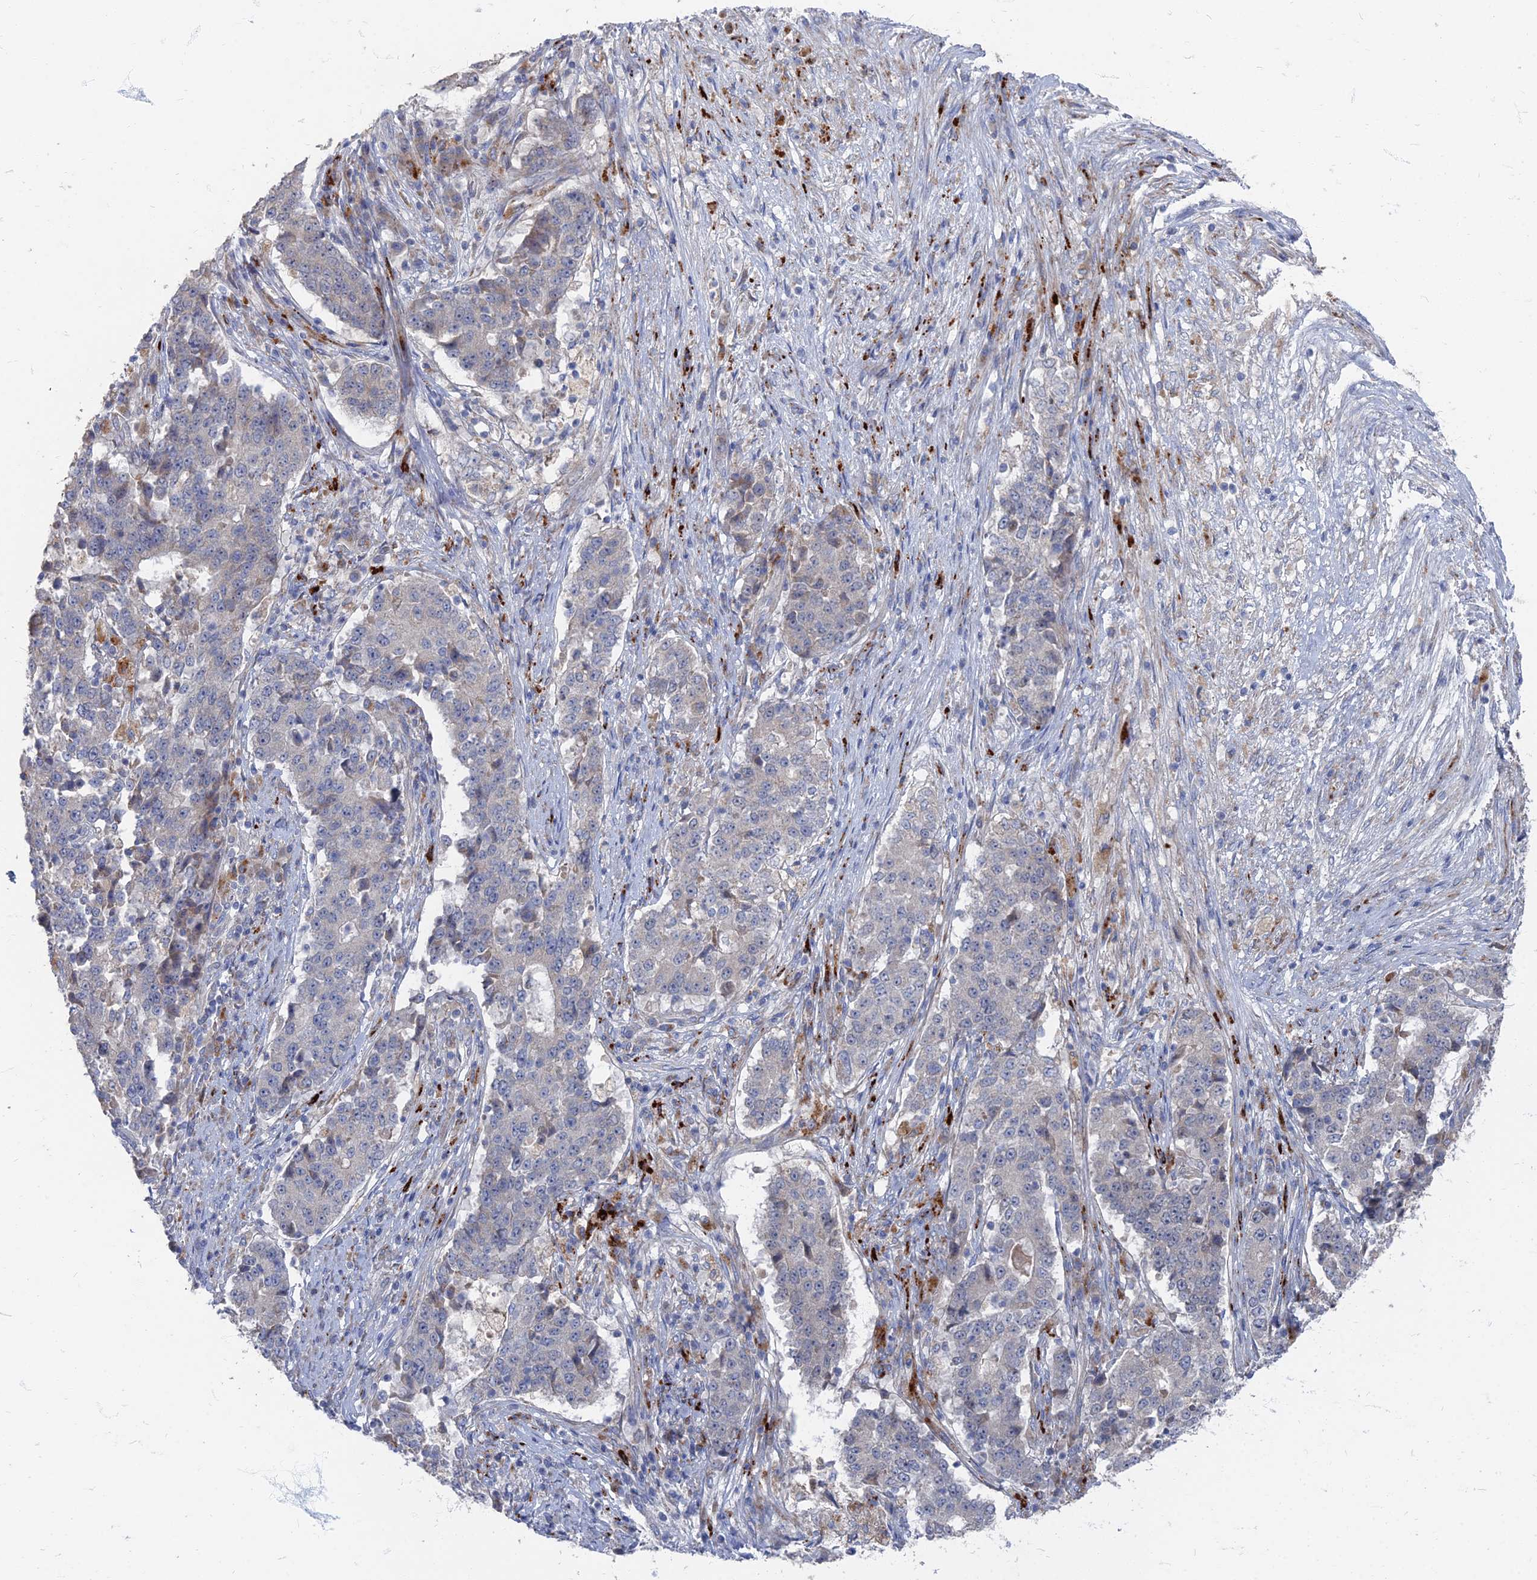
{"staining": {"intensity": "negative", "quantity": "none", "location": "none"}, "tissue": "stomach cancer", "cell_type": "Tumor cells", "image_type": "cancer", "snomed": [{"axis": "morphology", "description": "Adenocarcinoma, NOS"}, {"axis": "topography", "description": "Stomach"}], "caption": "This is a photomicrograph of IHC staining of stomach adenocarcinoma, which shows no positivity in tumor cells.", "gene": "TMEM128", "patient": {"sex": "male", "age": 59}}